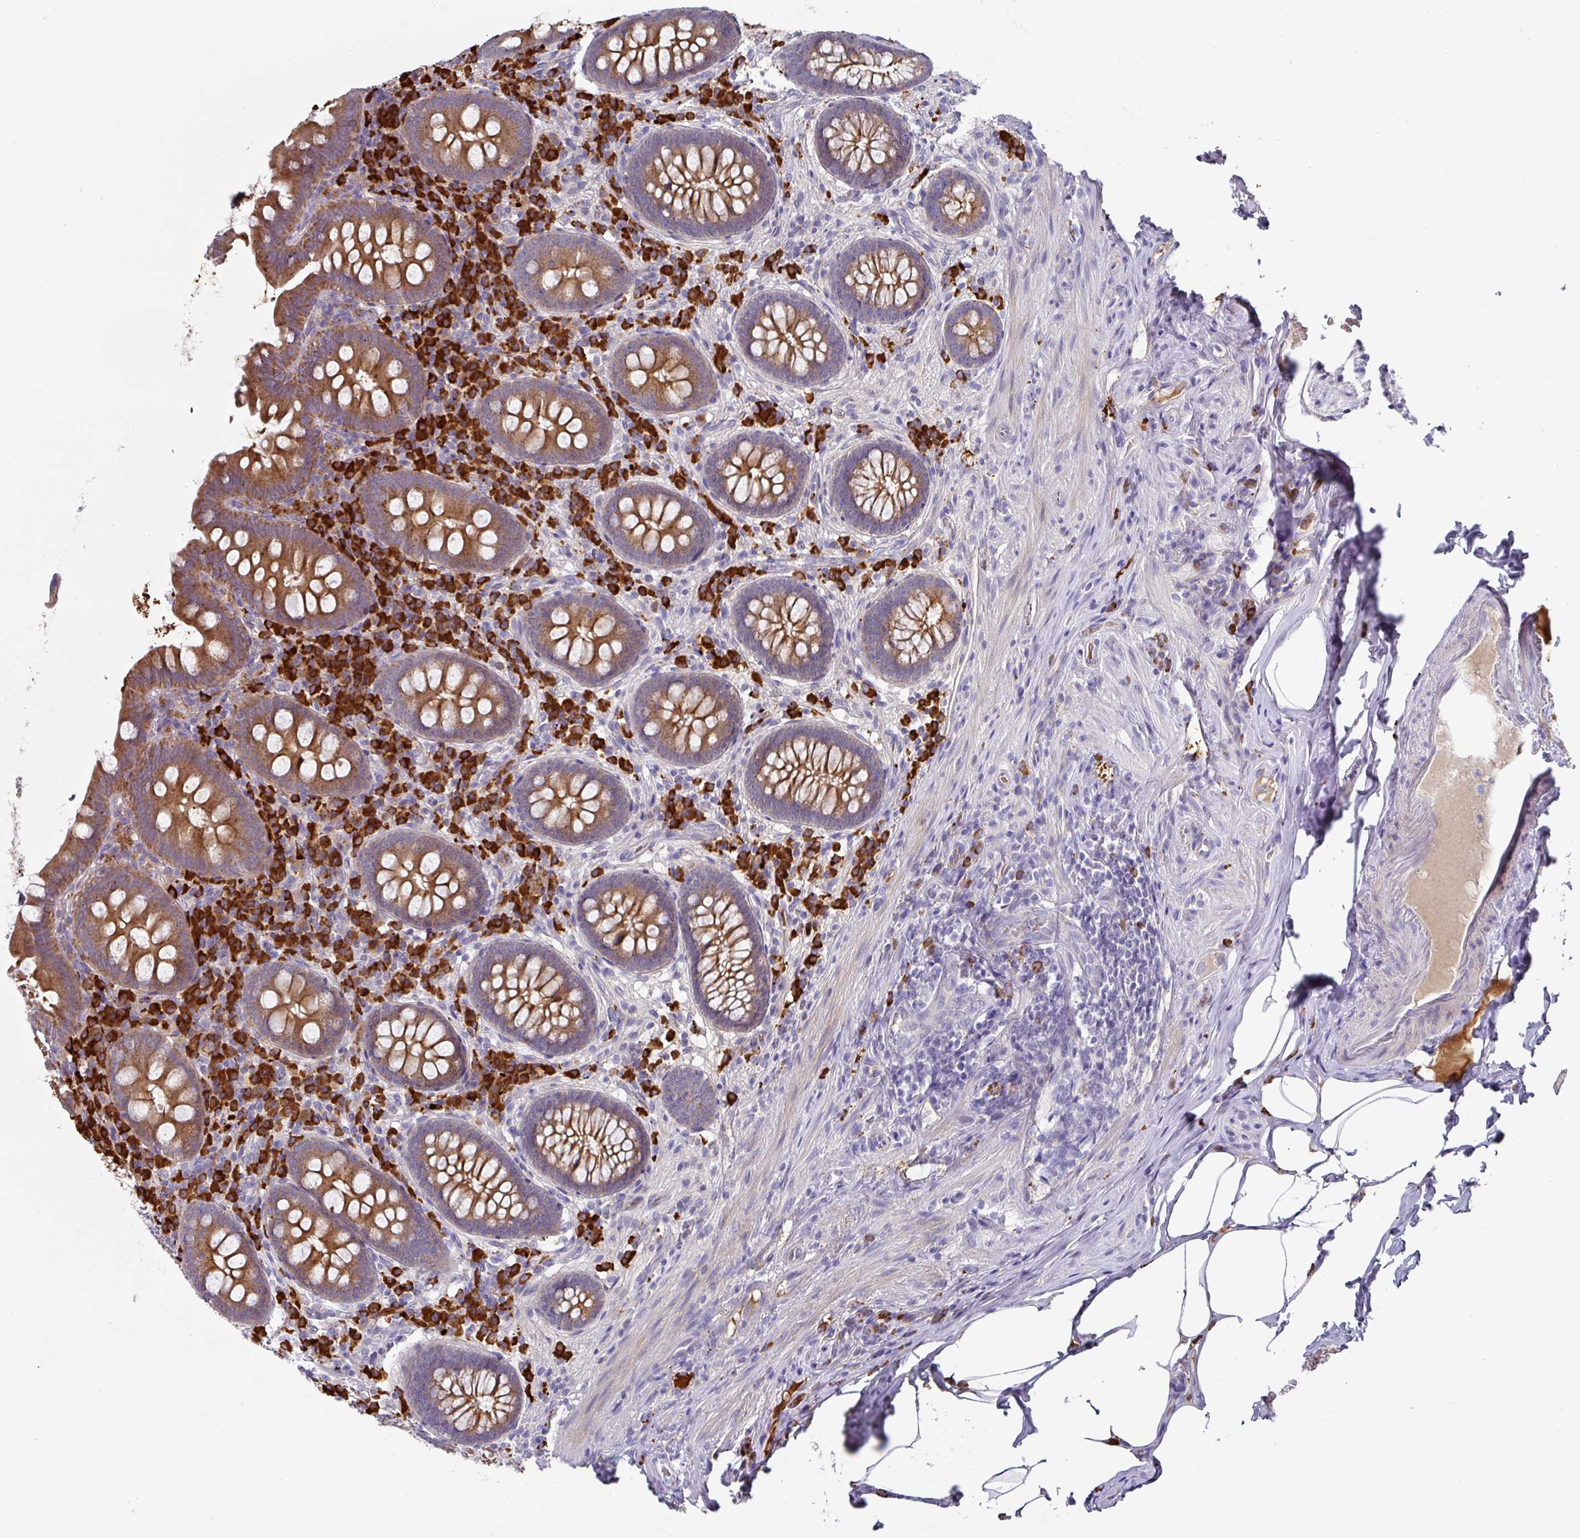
{"staining": {"intensity": "moderate", "quantity": ">75%", "location": "cytoplasmic/membranous"}, "tissue": "appendix", "cell_type": "Glandular cells", "image_type": "normal", "snomed": [{"axis": "morphology", "description": "Normal tissue, NOS"}, {"axis": "topography", "description": "Appendix"}], "caption": "High-power microscopy captured an IHC histopathology image of benign appendix, revealing moderate cytoplasmic/membranous expression in approximately >75% of glandular cells. (DAB IHC, brown staining for protein, blue staining for nuclei).", "gene": "IL4R", "patient": {"sex": "male", "age": 71}}